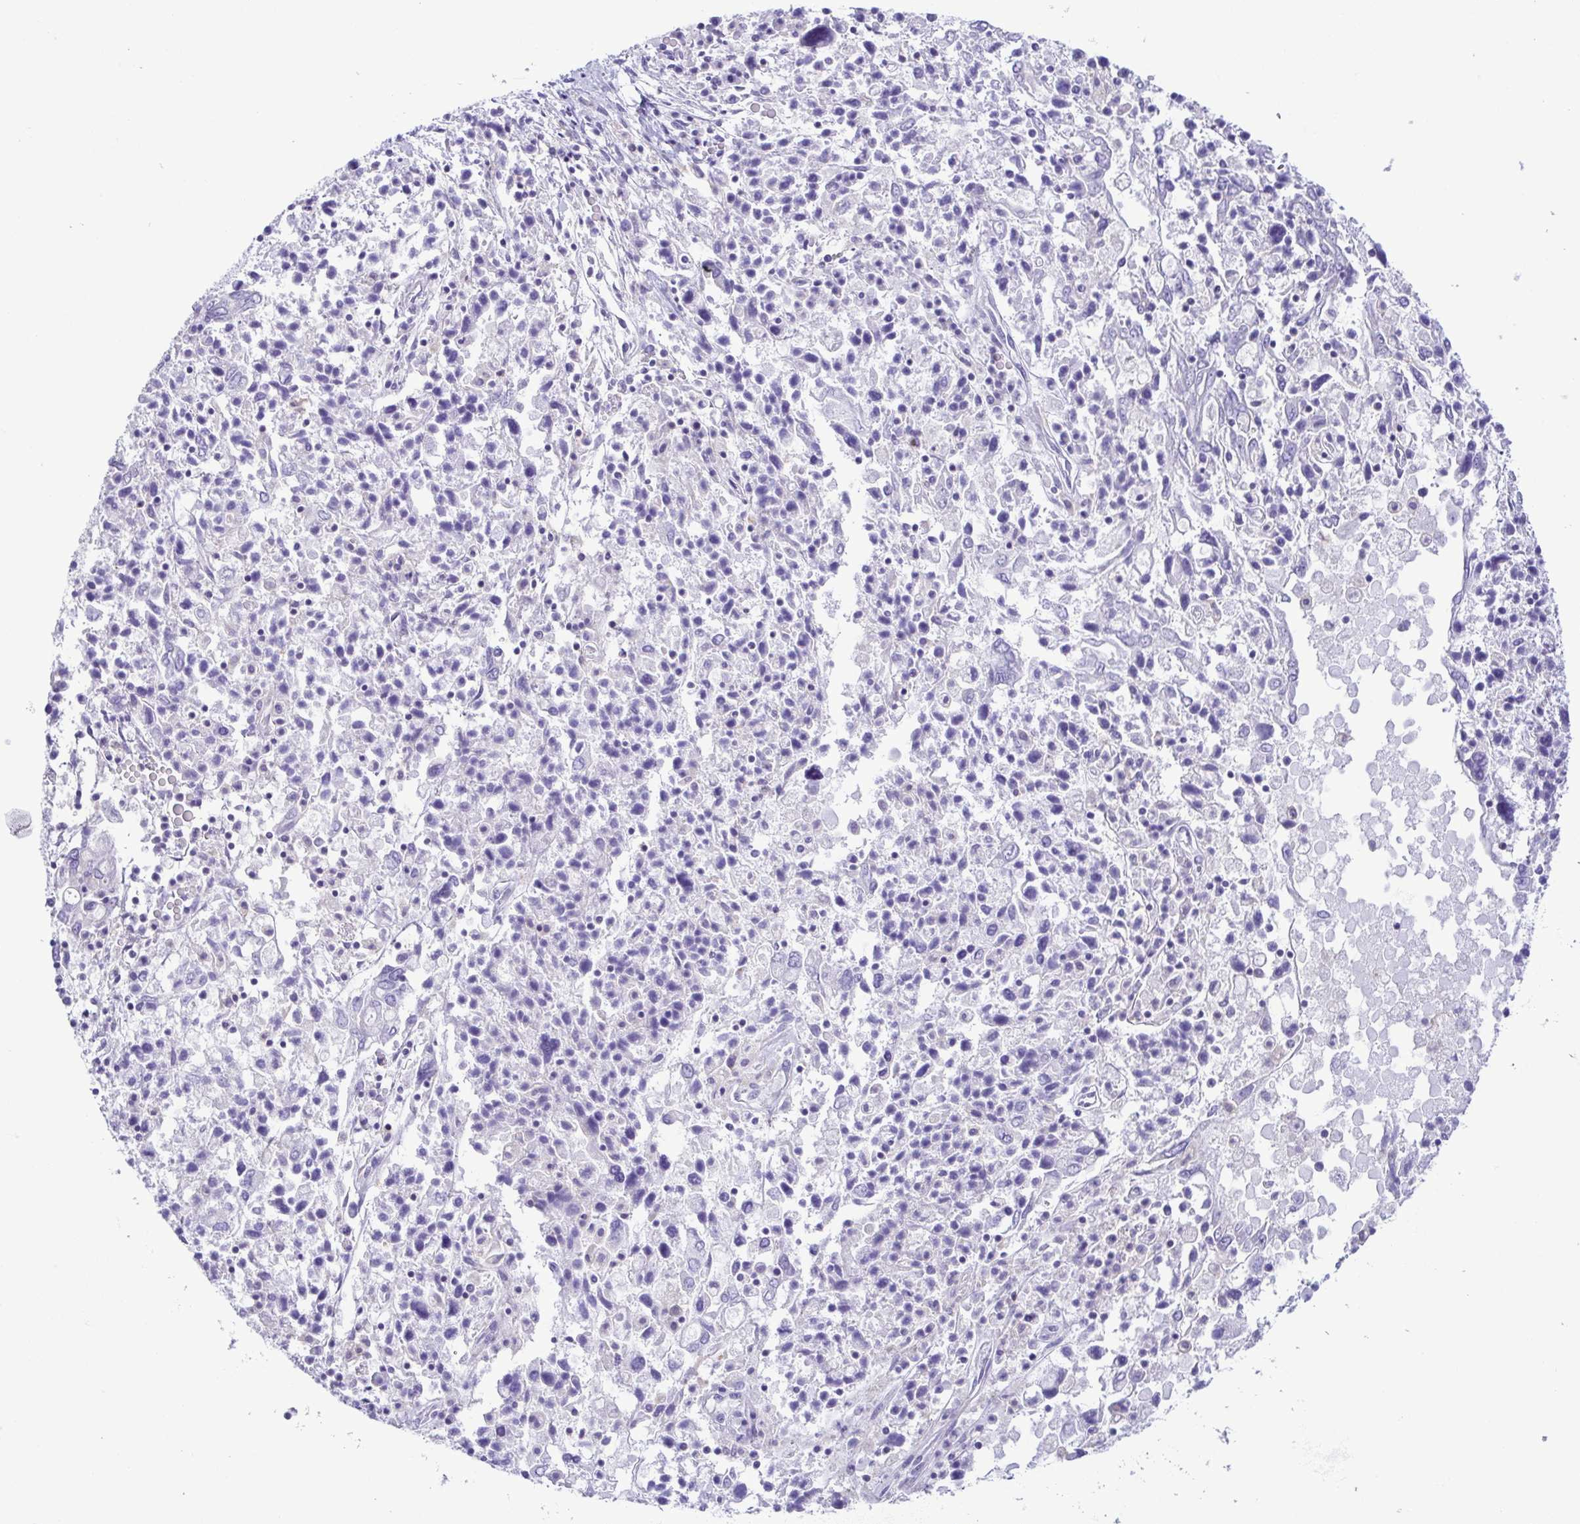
{"staining": {"intensity": "negative", "quantity": "none", "location": "none"}, "tissue": "ovarian cancer", "cell_type": "Tumor cells", "image_type": "cancer", "snomed": [{"axis": "morphology", "description": "Carcinoma, endometroid"}, {"axis": "topography", "description": "Ovary"}], "caption": "This is an IHC histopathology image of ovarian cancer (endometroid carcinoma). There is no positivity in tumor cells.", "gene": "GPR182", "patient": {"sex": "female", "age": 62}}